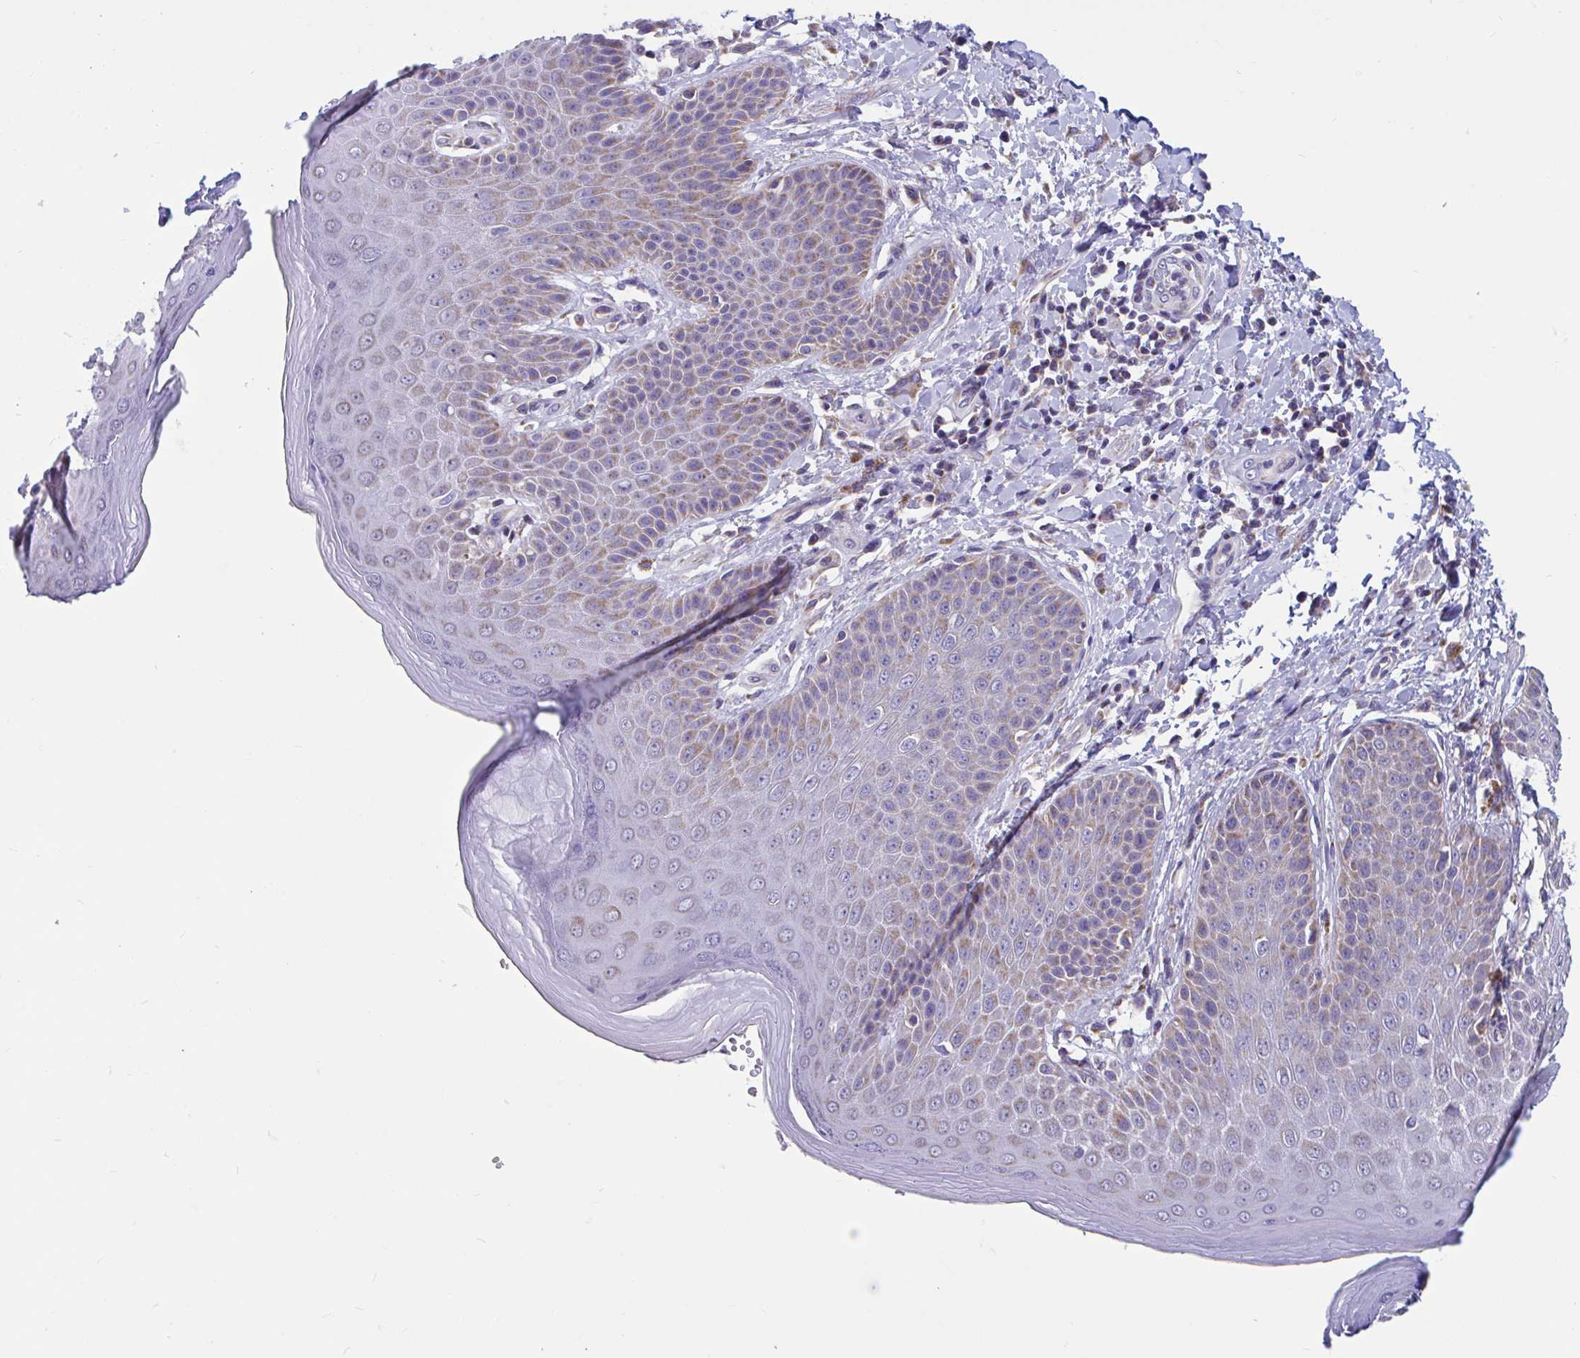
{"staining": {"intensity": "moderate", "quantity": "25%-75%", "location": "cytoplasmic/membranous"}, "tissue": "skin", "cell_type": "Epidermal cells", "image_type": "normal", "snomed": [{"axis": "morphology", "description": "Normal tissue, NOS"}, {"axis": "topography", "description": "Peripheral nerve tissue"}], "caption": "Skin was stained to show a protein in brown. There is medium levels of moderate cytoplasmic/membranous positivity in approximately 25%-75% of epidermal cells. Using DAB (3,3'-diaminobenzidine) (brown) and hematoxylin (blue) stains, captured at high magnification using brightfield microscopy.", "gene": "OR13A1", "patient": {"sex": "male", "age": 51}}